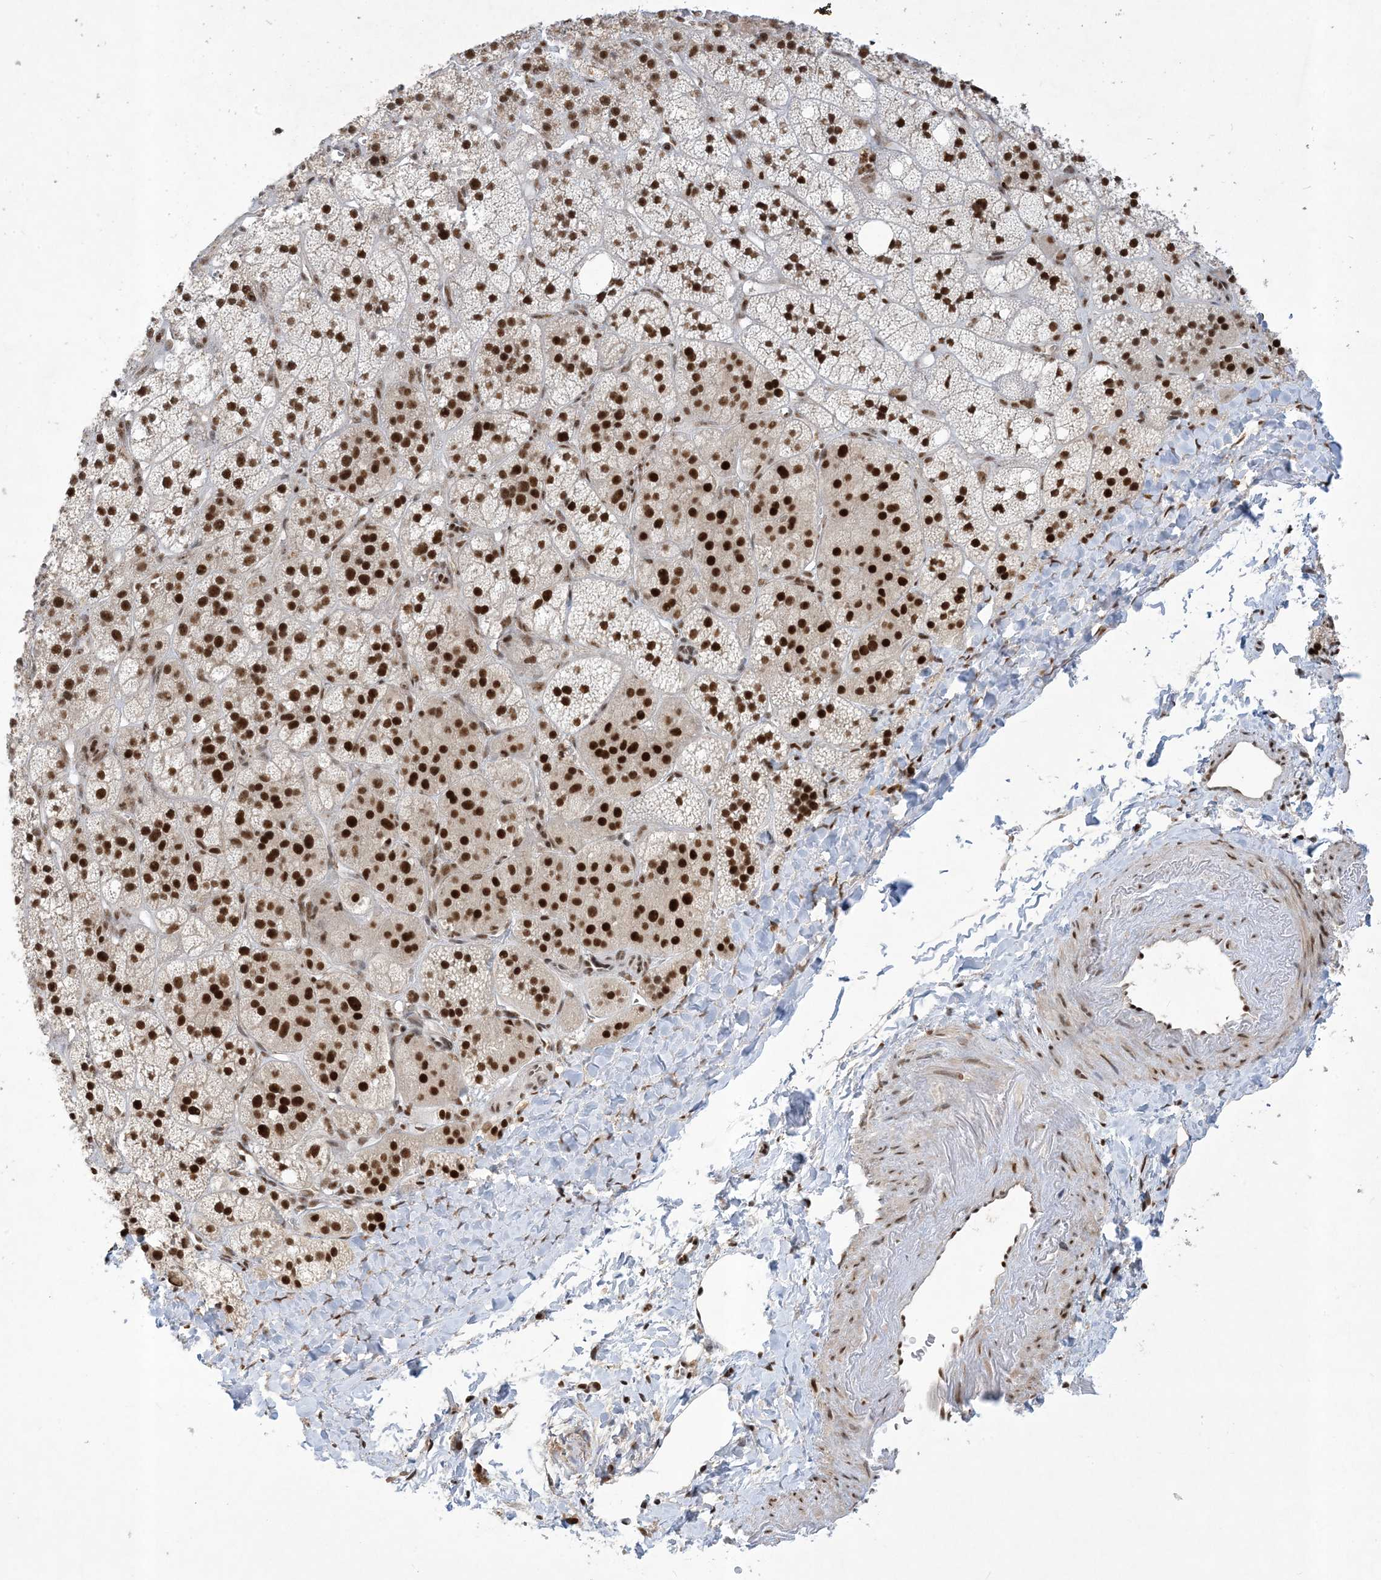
{"staining": {"intensity": "strong", "quantity": ">75%", "location": "nuclear"}, "tissue": "adrenal gland", "cell_type": "Glandular cells", "image_type": "normal", "snomed": [{"axis": "morphology", "description": "Normal tissue, NOS"}, {"axis": "topography", "description": "Adrenal gland"}], "caption": "Protein staining by immunohistochemistry shows strong nuclear positivity in approximately >75% of glandular cells in normal adrenal gland.", "gene": "PPIL2", "patient": {"sex": "male", "age": 61}}